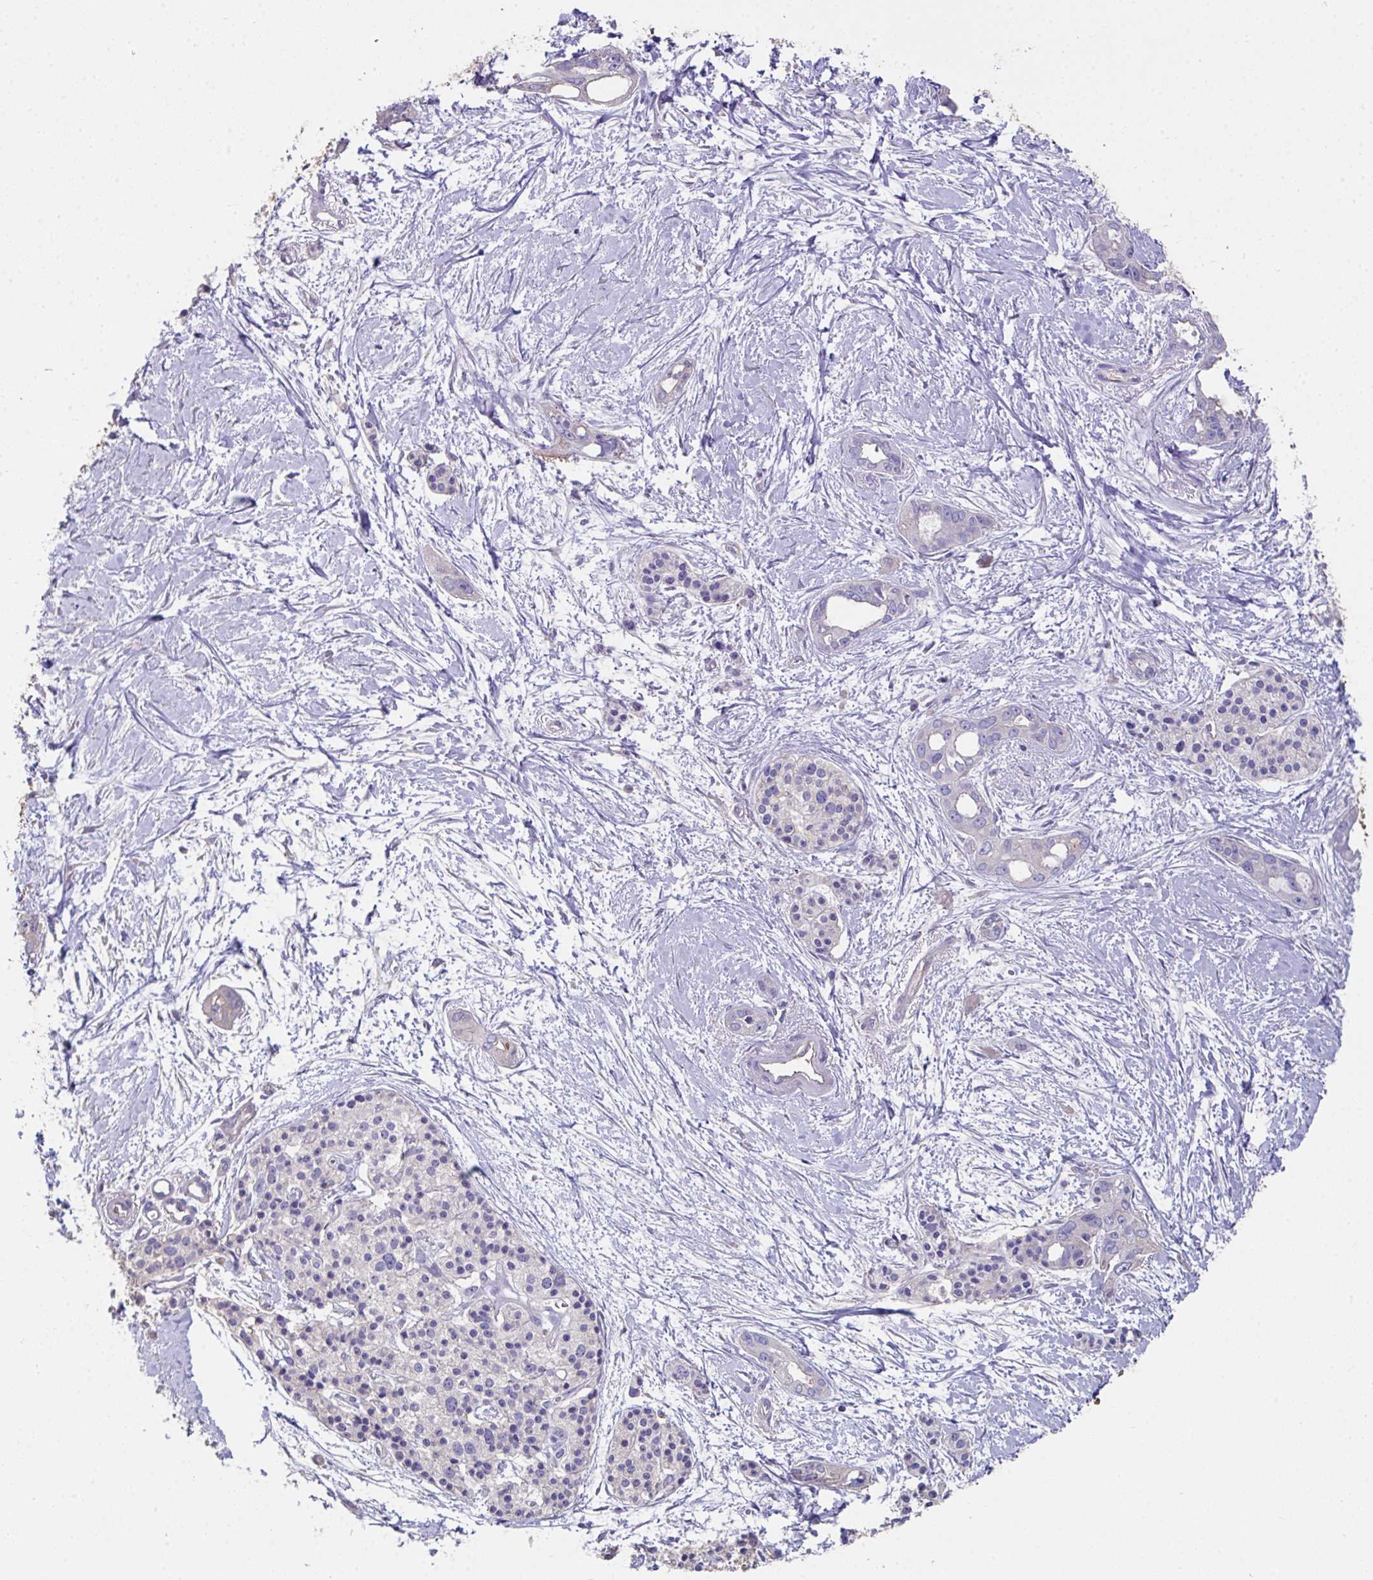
{"staining": {"intensity": "negative", "quantity": "none", "location": "none"}, "tissue": "pancreatic cancer", "cell_type": "Tumor cells", "image_type": "cancer", "snomed": [{"axis": "morphology", "description": "Adenocarcinoma, NOS"}, {"axis": "topography", "description": "Pancreas"}], "caption": "This photomicrograph is of adenocarcinoma (pancreatic) stained with IHC to label a protein in brown with the nuclei are counter-stained blue. There is no expression in tumor cells. (DAB immunohistochemistry (IHC) visualized using brightfield microscopy, high magnification).", "gene": "ZNF813", "patient": {"sex": "female", "age": 50}}